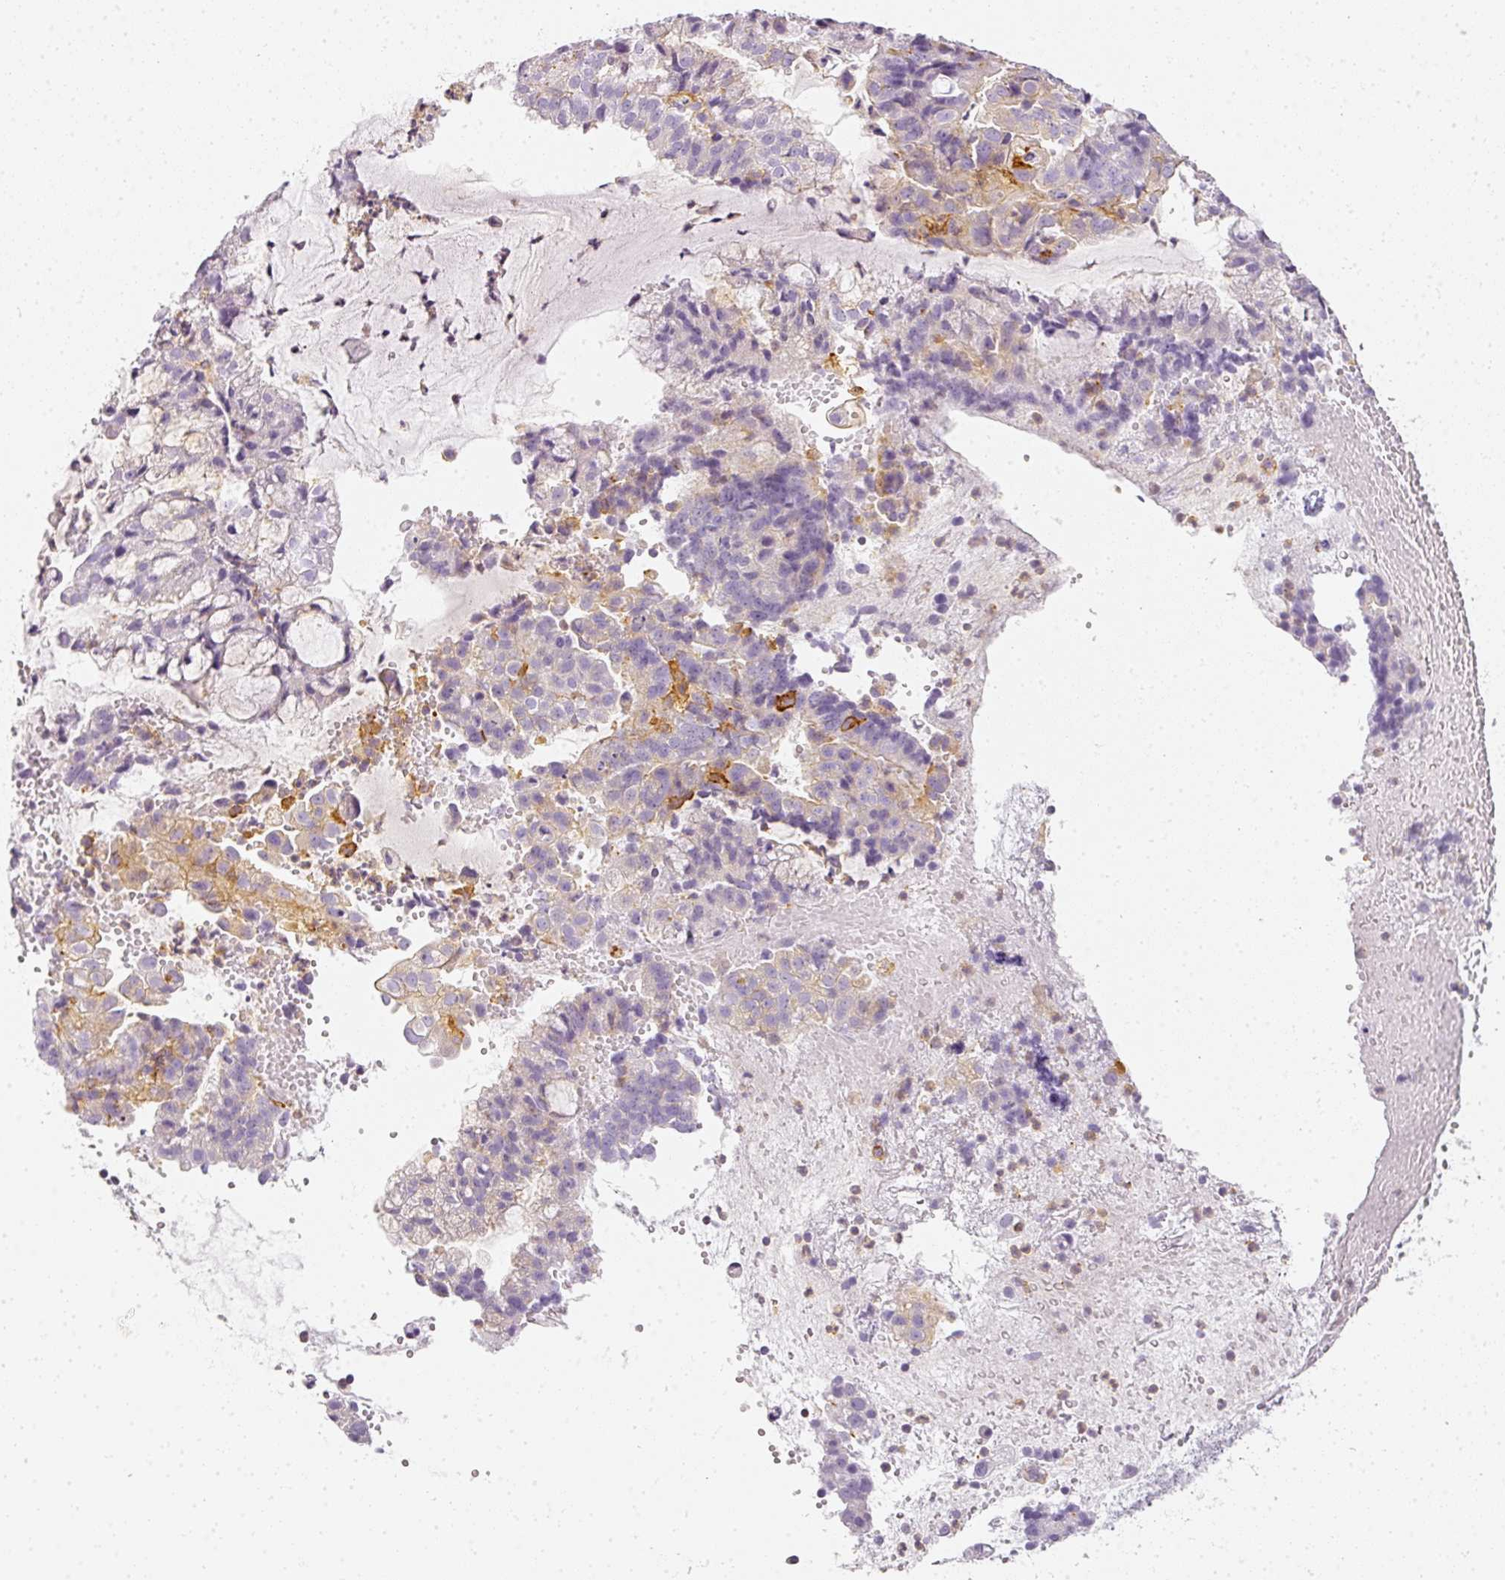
{"staining": {"intensity": "weak", "quantity": "<25%", "location": "cytoplasmic/membranous"}, "tissue": "endometrial cancer", "cell_type": "Tumor cells", "image_type": "cancer", "snomed": [{"axis": "morphology", "description": "Adenocarcinoma, NOS"}, {"axis": "topography", "description": "Endometrium"}], "caption": "A micrograph of human endometrial cancer is negative for staining in tumor cells.", "gene": "TMEM42", "patient": {"sex": "female", "age": 76}}